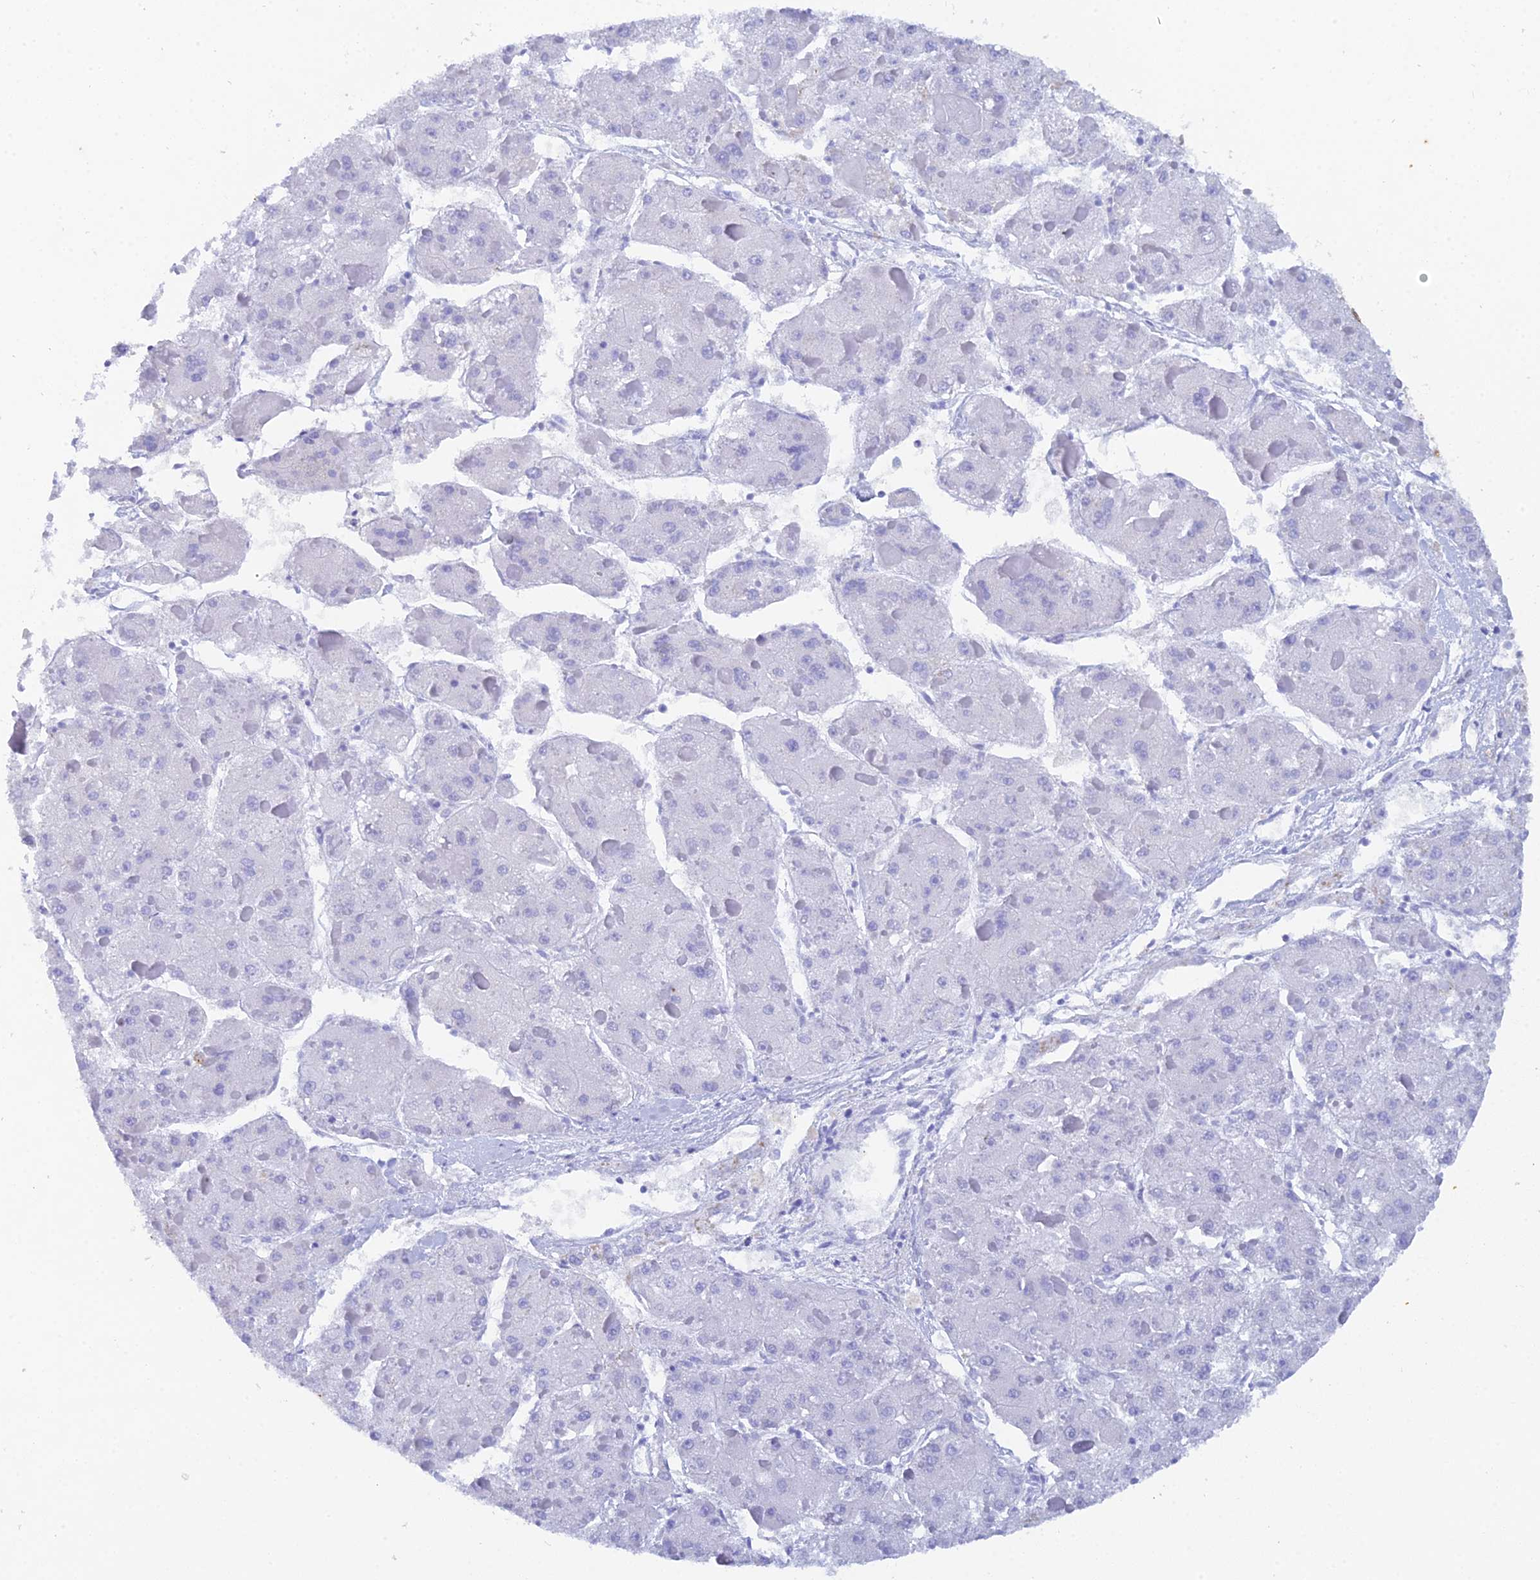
{"staining": {"intensity": "negative", "quantity": "none", "location": "none"}, "tissue": "liver cancer", "cell_type": "Tumor cells", "image_type": "cancer", "snomed": [{"axis": "morphology", "description": "Carcinoma, Hepatocellular, NOS"}, {"axis": "topography", "description": "Liver"}], "caption": "Protein analysis of liver cancer (hepatocellular carcinoma) demonstrates no significant expression in tumor cells.", "gene": "REG1A", "patient": {"sex": "female", "age": 73}}